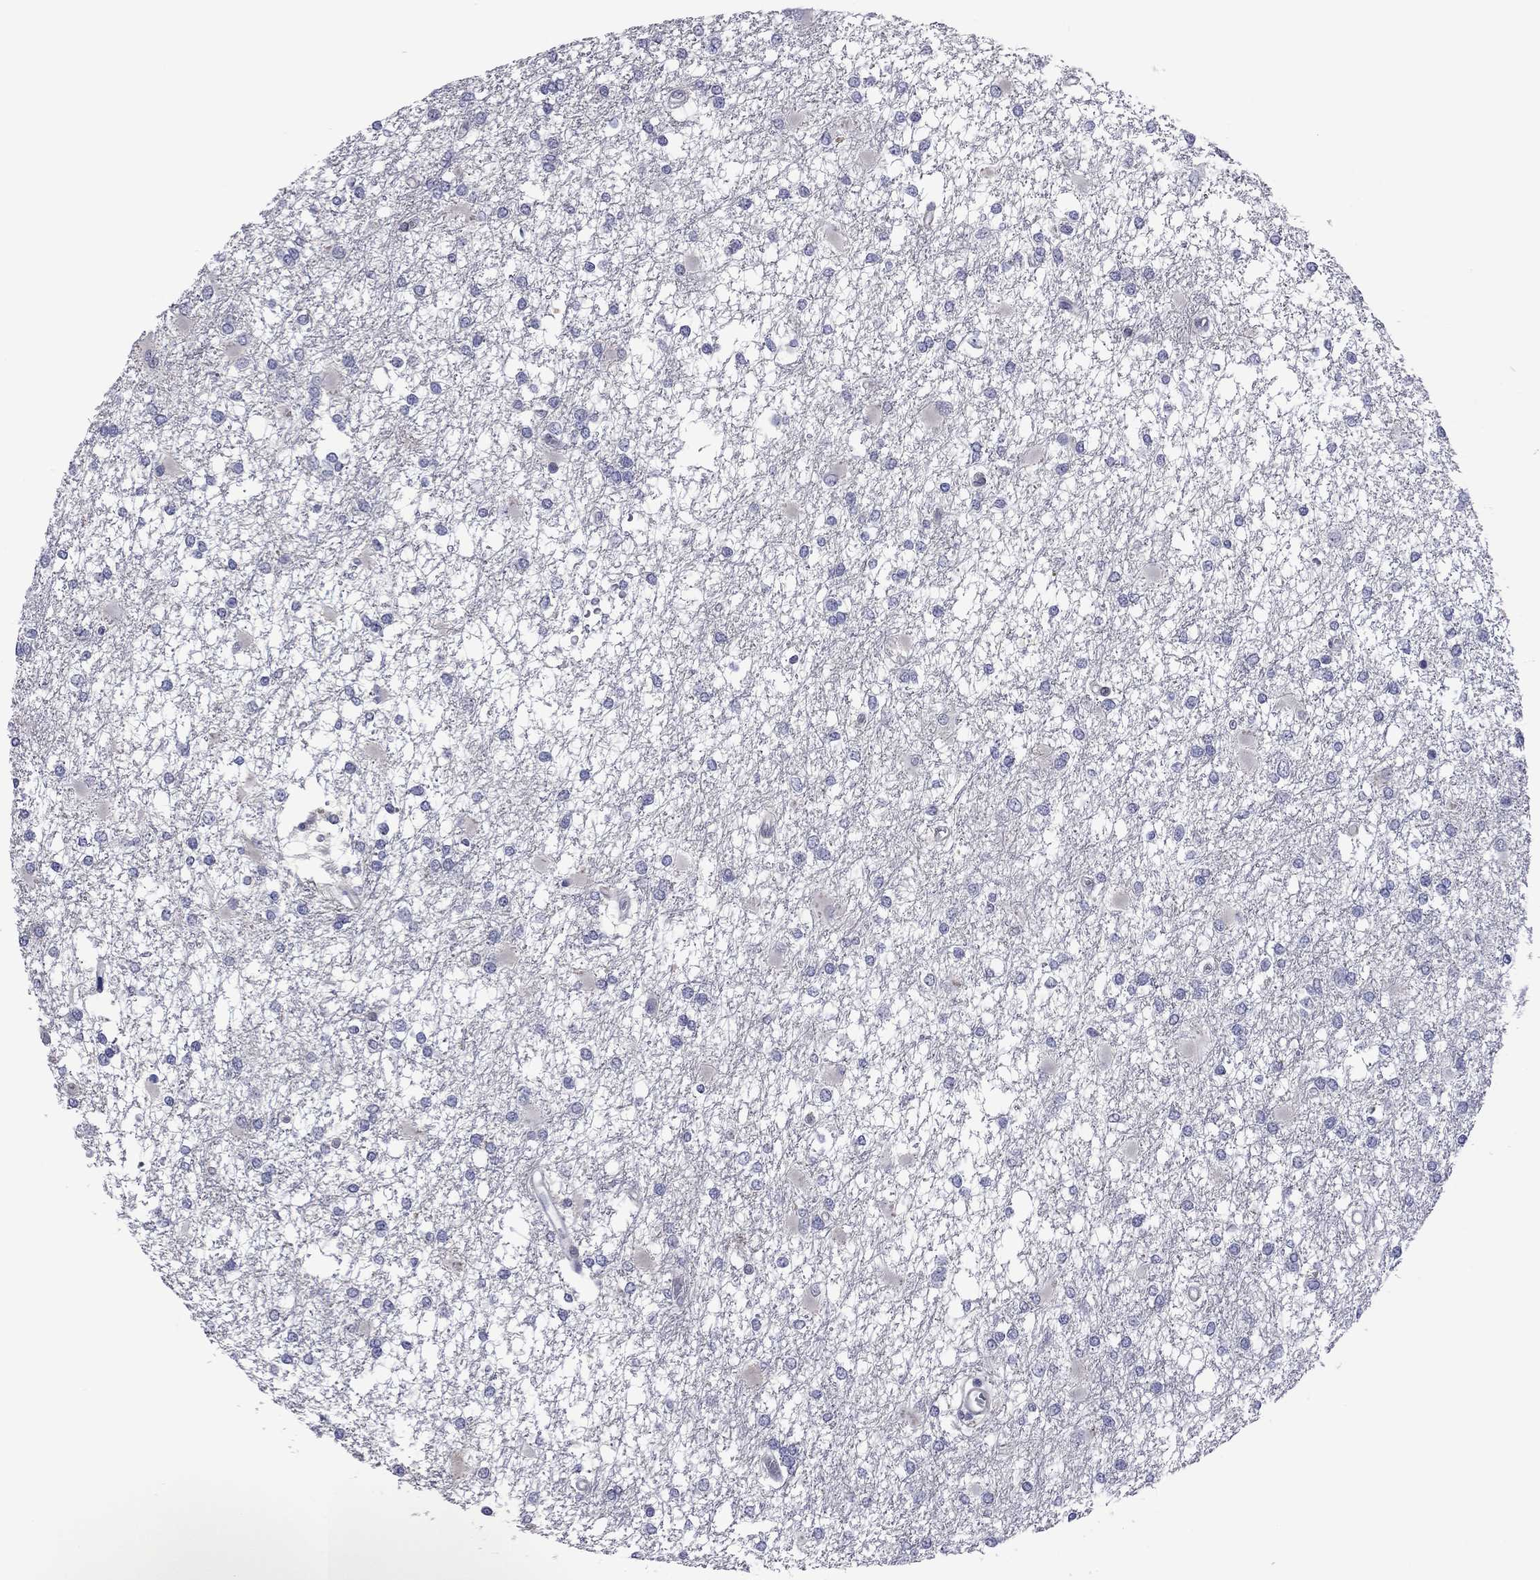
{"staining": {"intensity": "negative", "quantity": "none", "location": "none"}, "tissue": "glioma", "cell_type": "Tumor cells", "image_type": "cancer", "snomed": [{"axis": "morphology", "description": "Glioma, malignant, High grade"}, {"axis": "topography", "description": "Cerebral cortex"}], "caption": "Immunohistochemical staining of high-grade glioma (malignant) reveals no significant expression in tumor cells.", "gene": "POU5F2", "patient": {"sex": "male", "age": 79}}